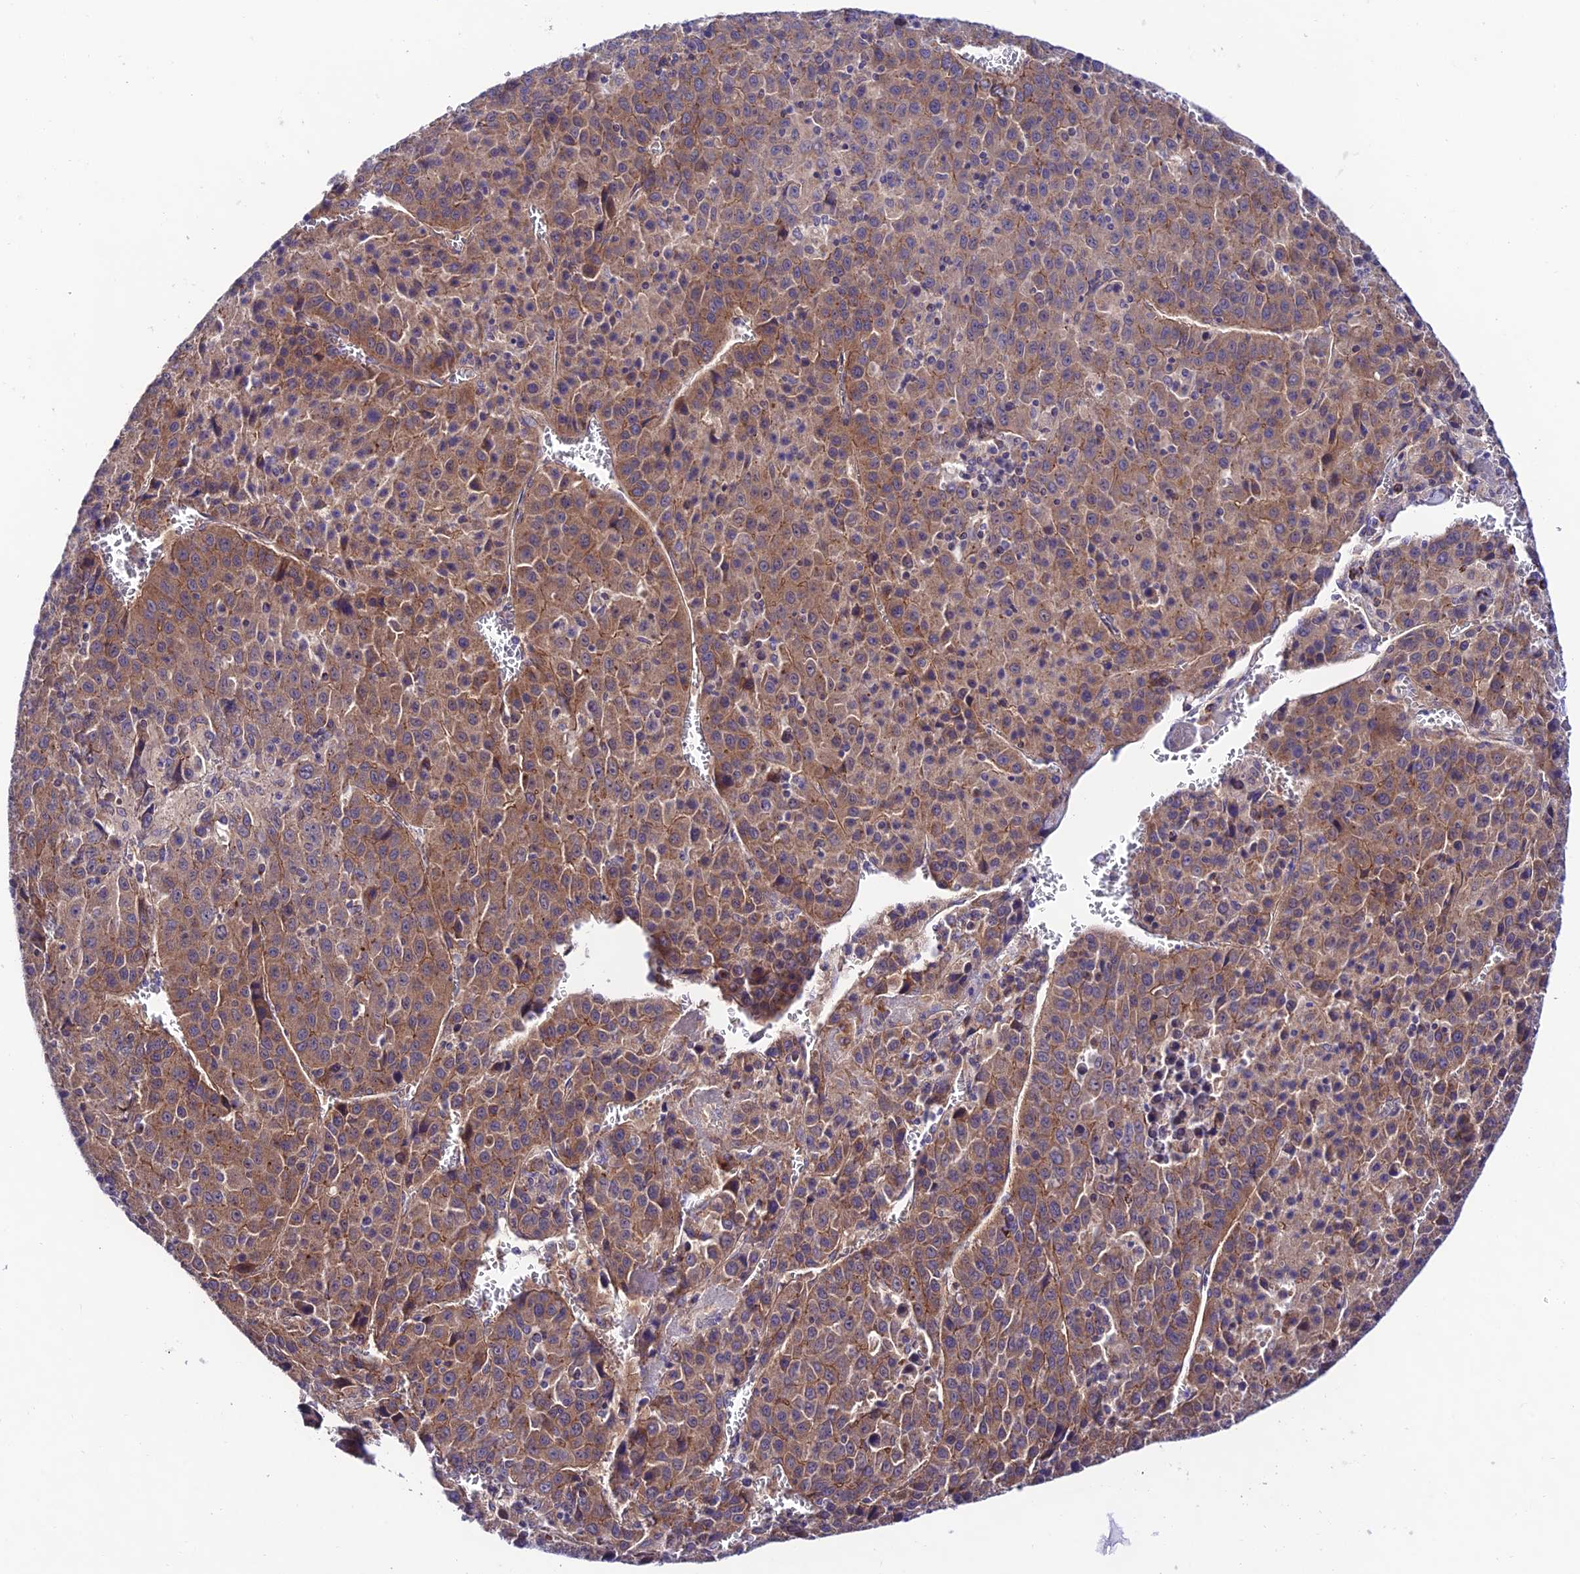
{"staining": {"intensity": "moderate", "quantity": ">75%", "location": "cytoplasmic/membranous"}, "tissue": "liver cancer", "cell_type": "Tumor cells", "image_type": "cancer", "snomed": [{"axis": "morphology", "description": "Carcinoma, Hepatocellular, NOS"}, {"axis": "topography", "description": "Liver"}], "caption": "Hepatocellular carcinoma (liver) was stained to show a protein in brown. There is medium levels of moderate cytoplasmic/membranous expression in about >75% of tumor cells. (DAB (3,3'-diaminobenzidine) = brown stain, brightfield microscopy at high magnification).", "gene": "LACTB2", "patient": {"sex": "female", "age": 53}}